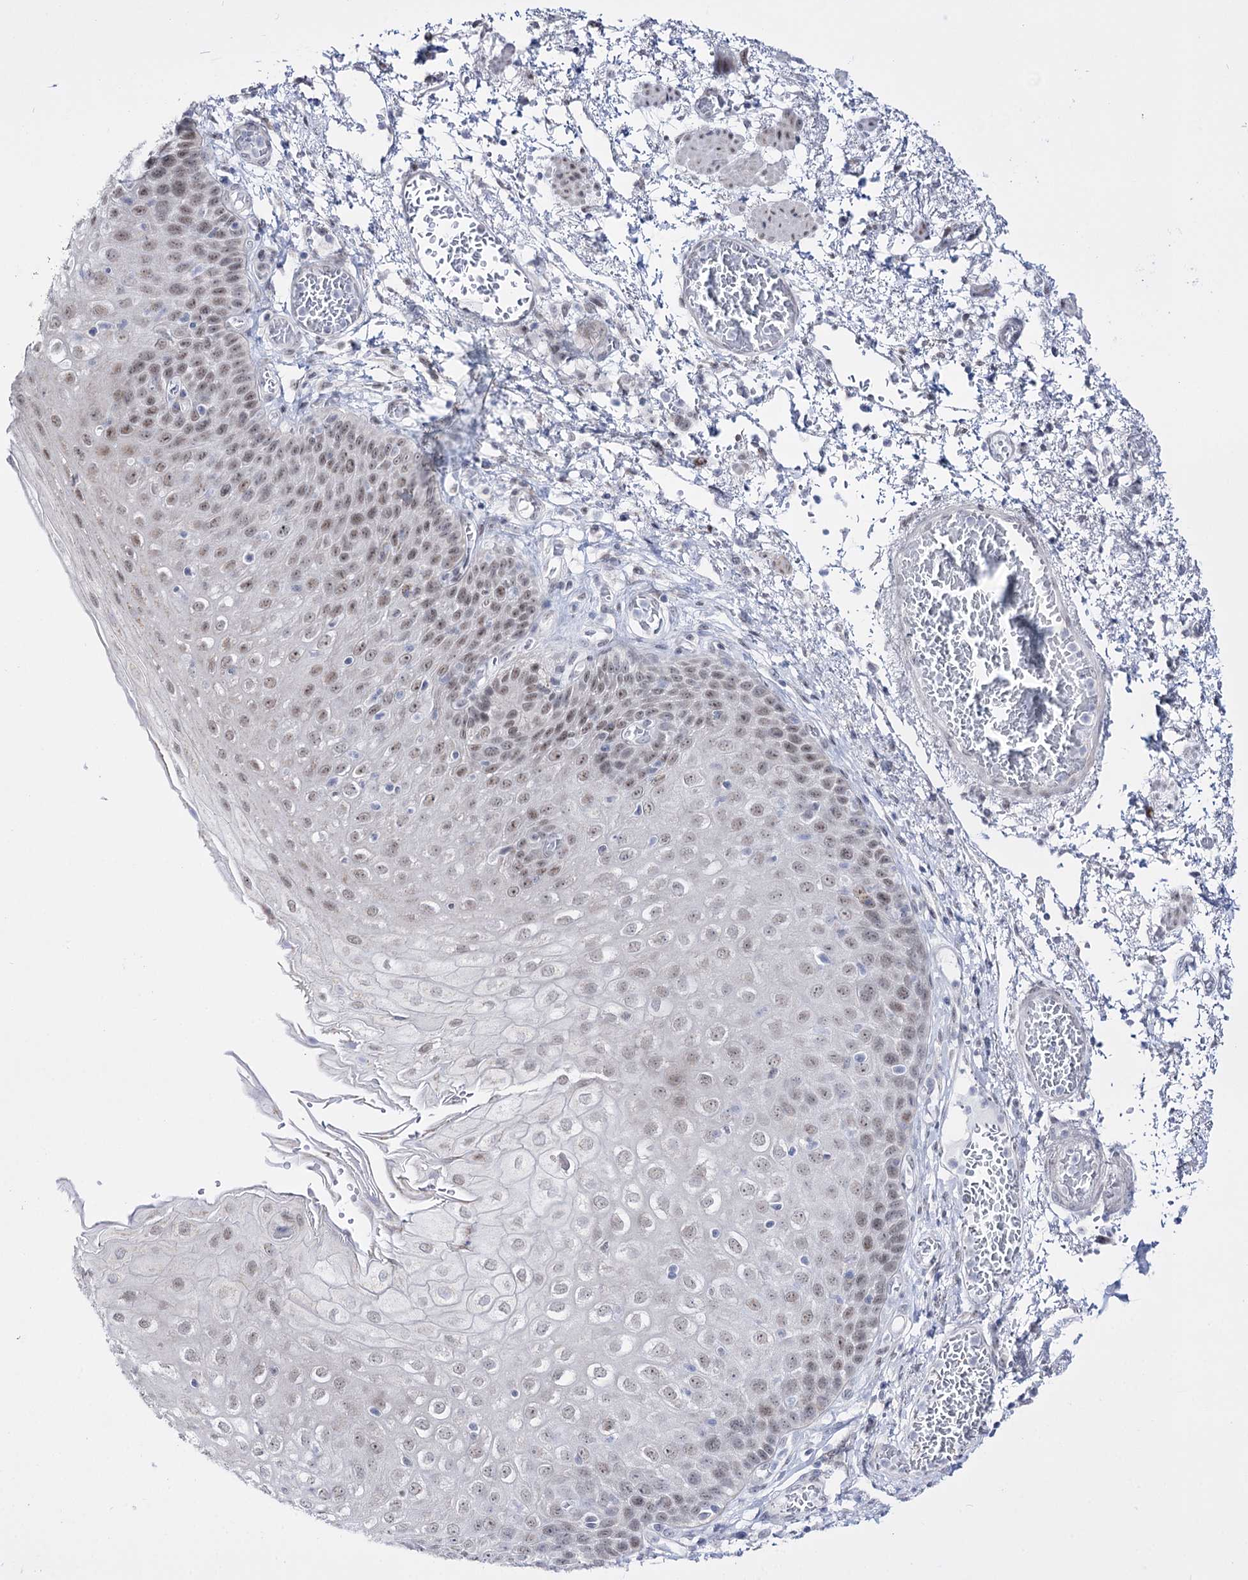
{"staining": {"intensity": "weak", "quantity": "25%-75%", "location": "nuclear"}, "tissue": "esophagus", "cell_type": "Squamous epithelial cells", "image_type": "normal", "snomed": [{"axis": "morphology", "description": "Normal tissue, NOS"}, {"axis": "topography", "description": "Esophagus"}], "caption": "Brown immunohistochemical staining in benign human esophagus shows weak nuclear expression in approximately 25%-75% of squamous epithelial cells.", "gene": "RBM15B", "patient": {"sex": "male", "age": 81}}